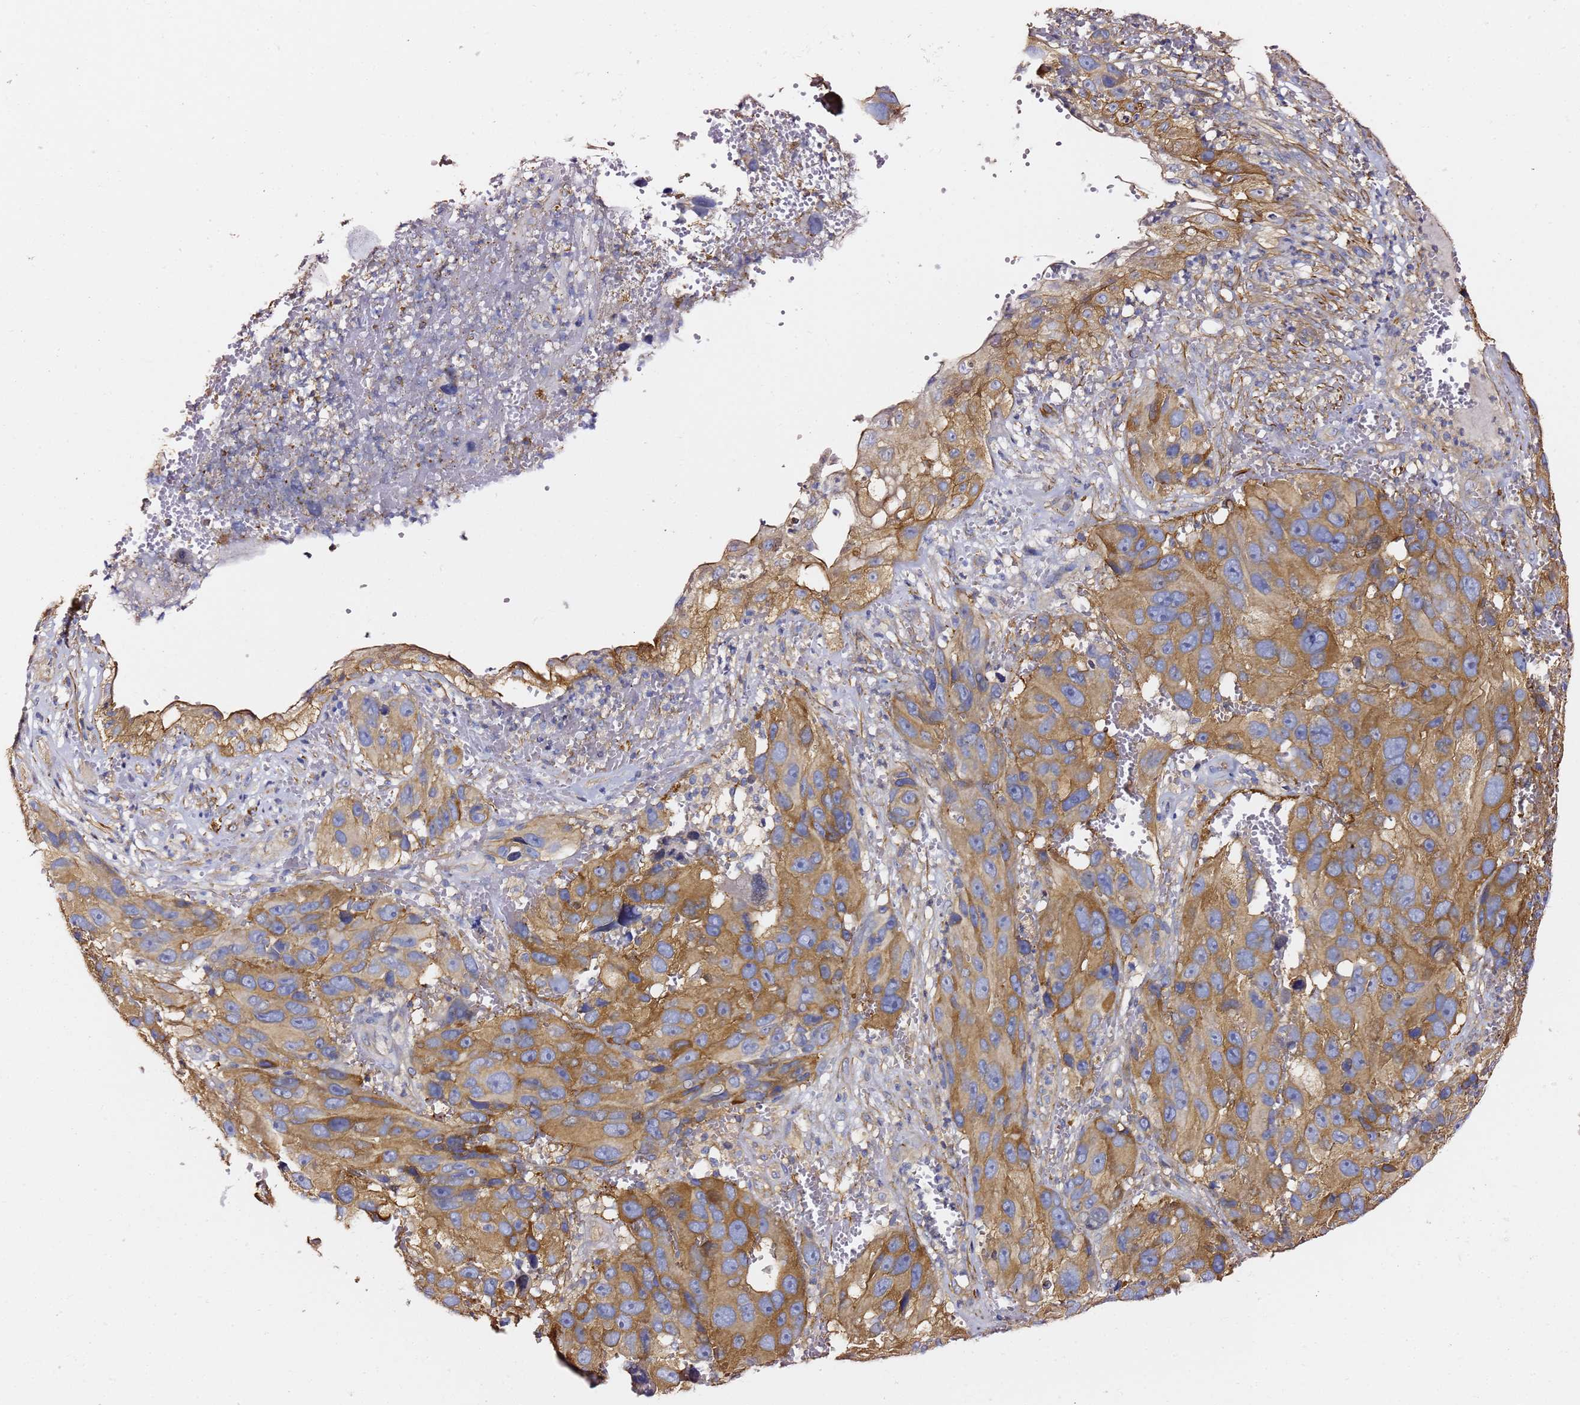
{"staining": {"intensity": "moderate", "quantity": ">75%", "location": "cytoplasmic/membranous"}, "tissue": "melanoma", "cell_type": "Tumor cells", "image_type": "cancer", "snomed": [{"axis": "morphology", "description": "Malignant melanoma, NOS"}, {"axis": "topography", "description": "Skin"}], "caption": "Tumor cells reveal medium levels of moderate cytoplasmic/membranous staining in about >75% of cells in human melanoma.", "gene": "ZFP36L2", "patient": {"sex": "male", "age": 84}}